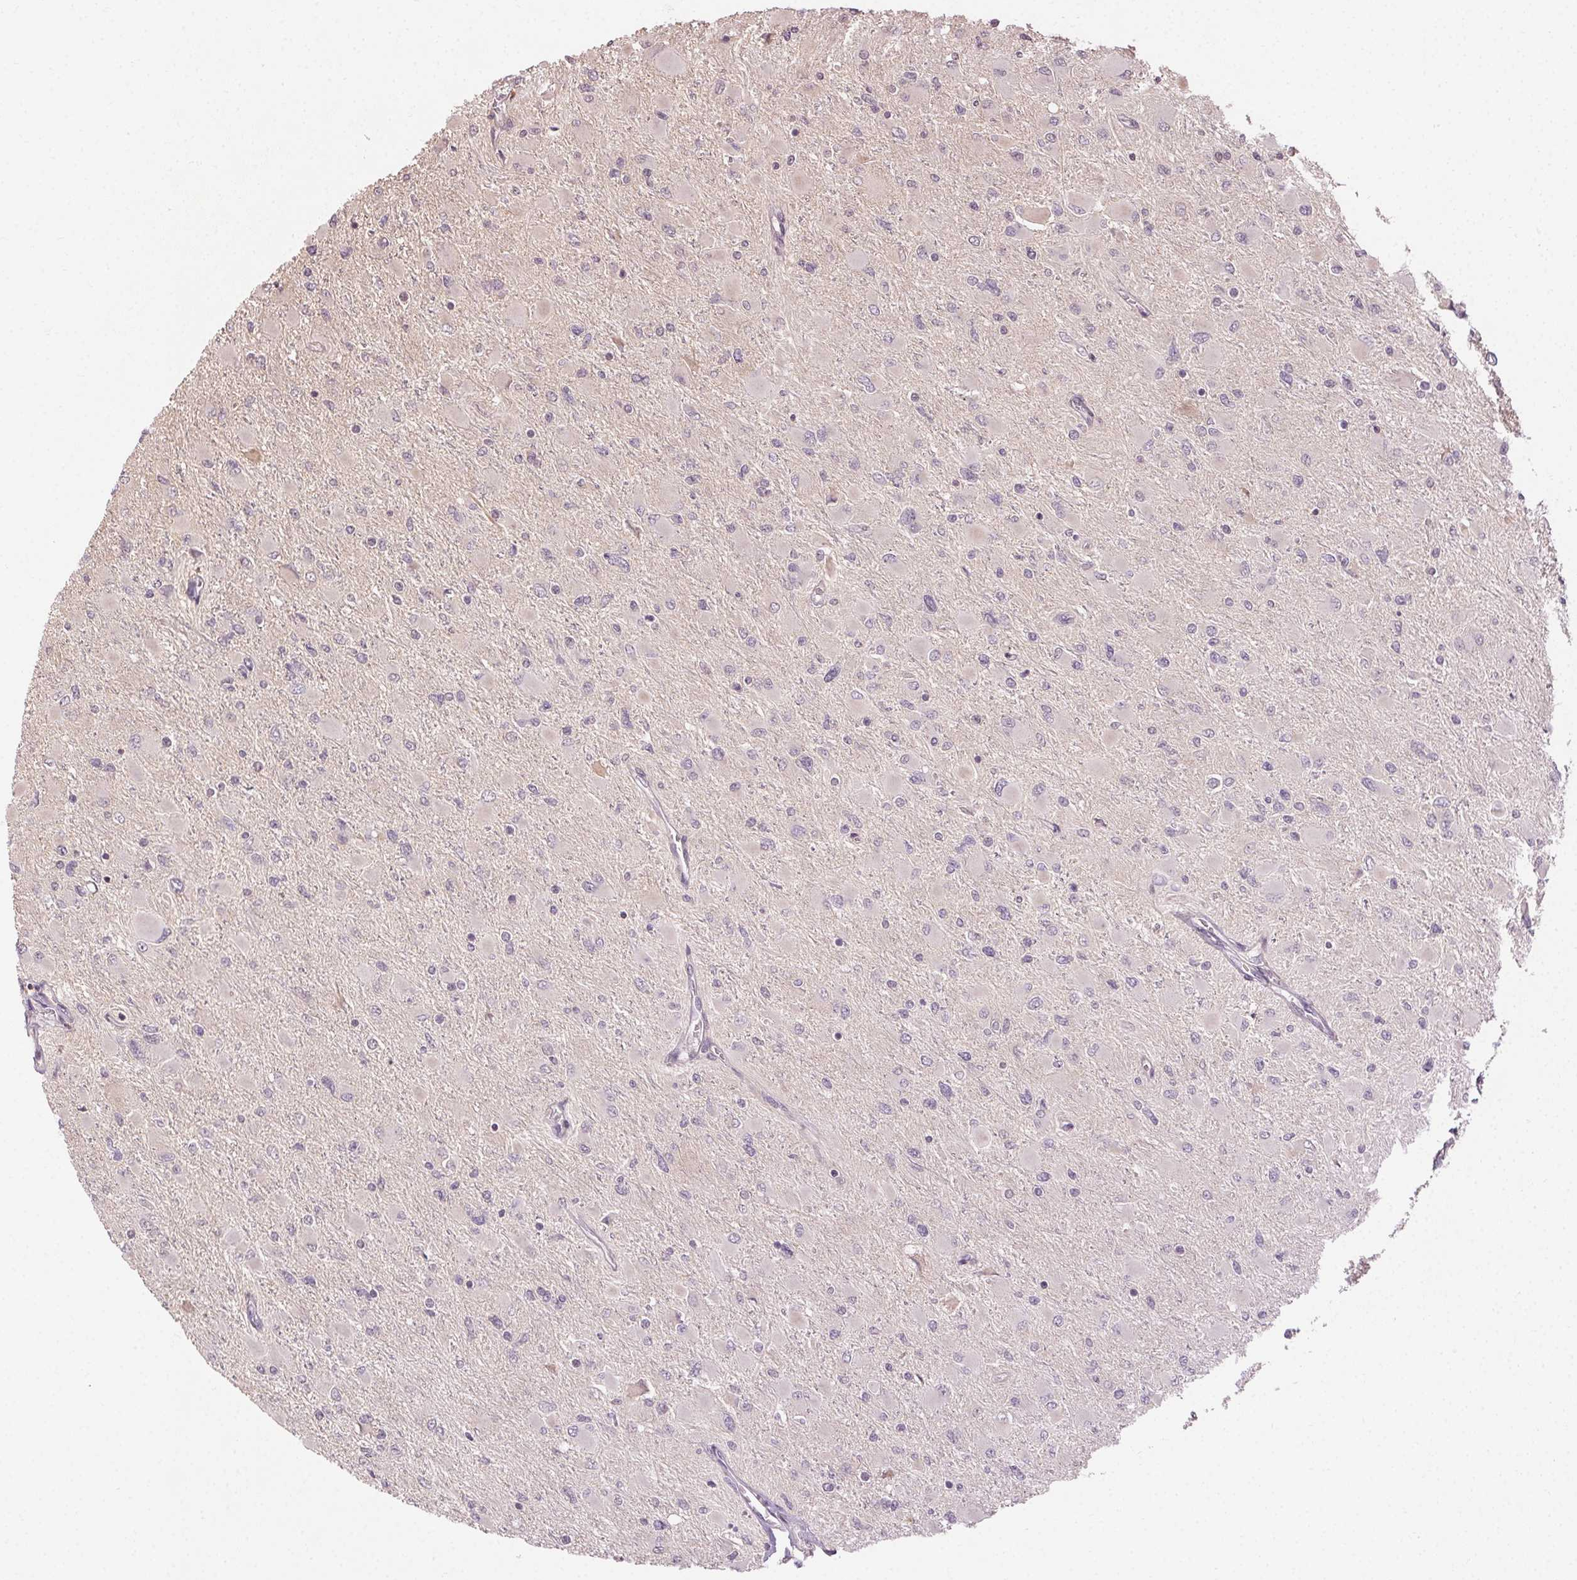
{"staining": {"intensity": "negative", "quantity": "none", "location": "none"}, "tissue": "glioma", "cell_type": "Tumor cells", "image_type": "cancer", "snomed": [{"axis": "morphology", "description": "Glioma, malignant, High grade"}, {"axis": "topography", "description": "Cerebral cortex"}], "caption": "IHC photomicrograph of neoplastic tissue: glioma stained with DAB (3,3'-diaminobenzidine) exhibits no significant protein staining in tumor cells. (DAB IHC visualized using brightfield microscopy, high magnification).", "gene": "ATP1B3", "patient": {"sex": "female", "age": 36}}